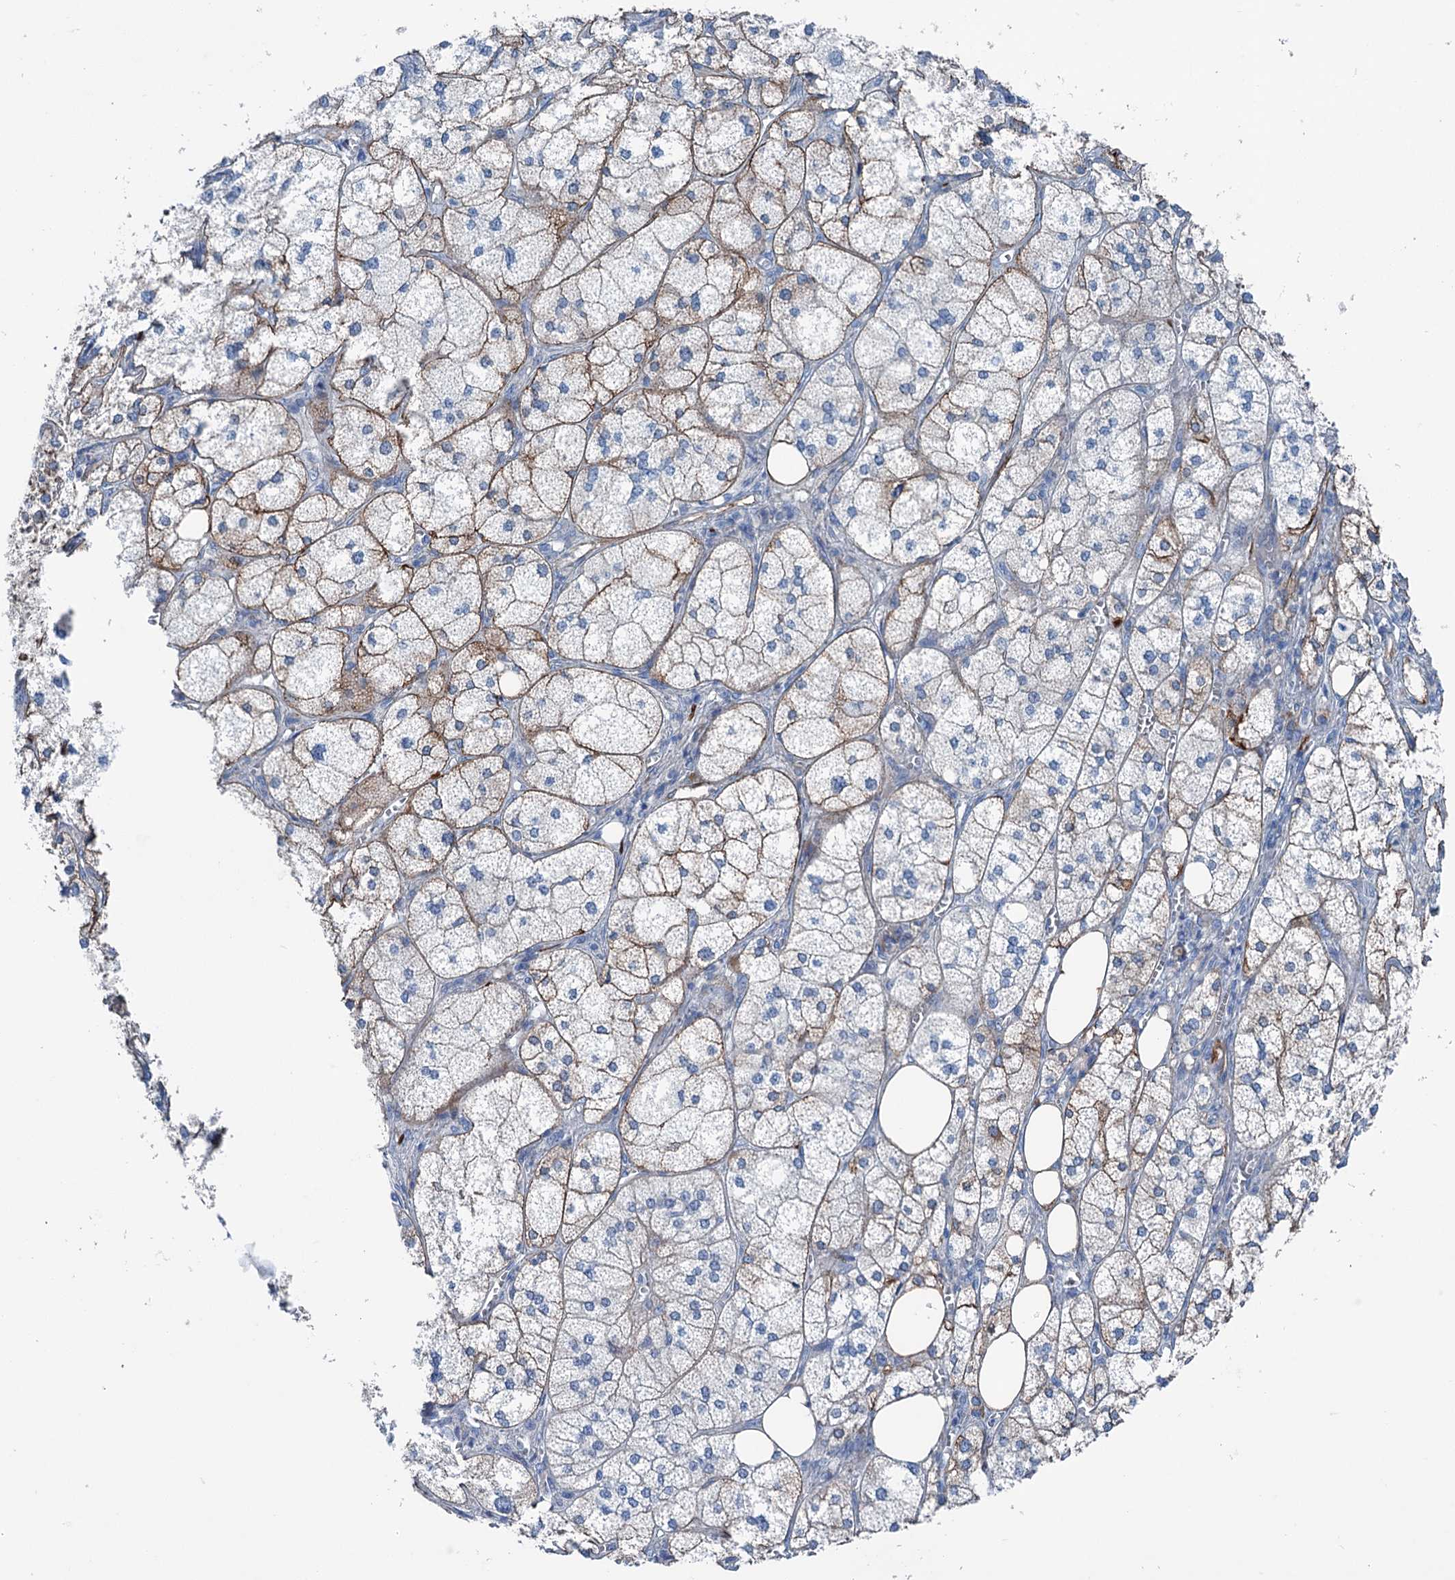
{"staining": {"intensity": "moderate", "quantity": "25%-75%", "location": "cytoplasmic/membranous"}, "tissue": "adrenal gland", "cell_type": "Glandular cells", "image_type": "normal", "snomed": [{"axis": "morphology", "description": "Normal tissue, NOS"}, {"axis": "topography", "description": "Adrenal gland"}], "caption": "The photomicrograph displays a brown stain indicating the presence of a protein in the cytoplasmic/membranous of glandular cells in adrenal gland. (Brightfield microscopy of DAB IHC at high magnification).", "gene": "CALCOCO1", "patient": {"sex": "female", "age": 61}}